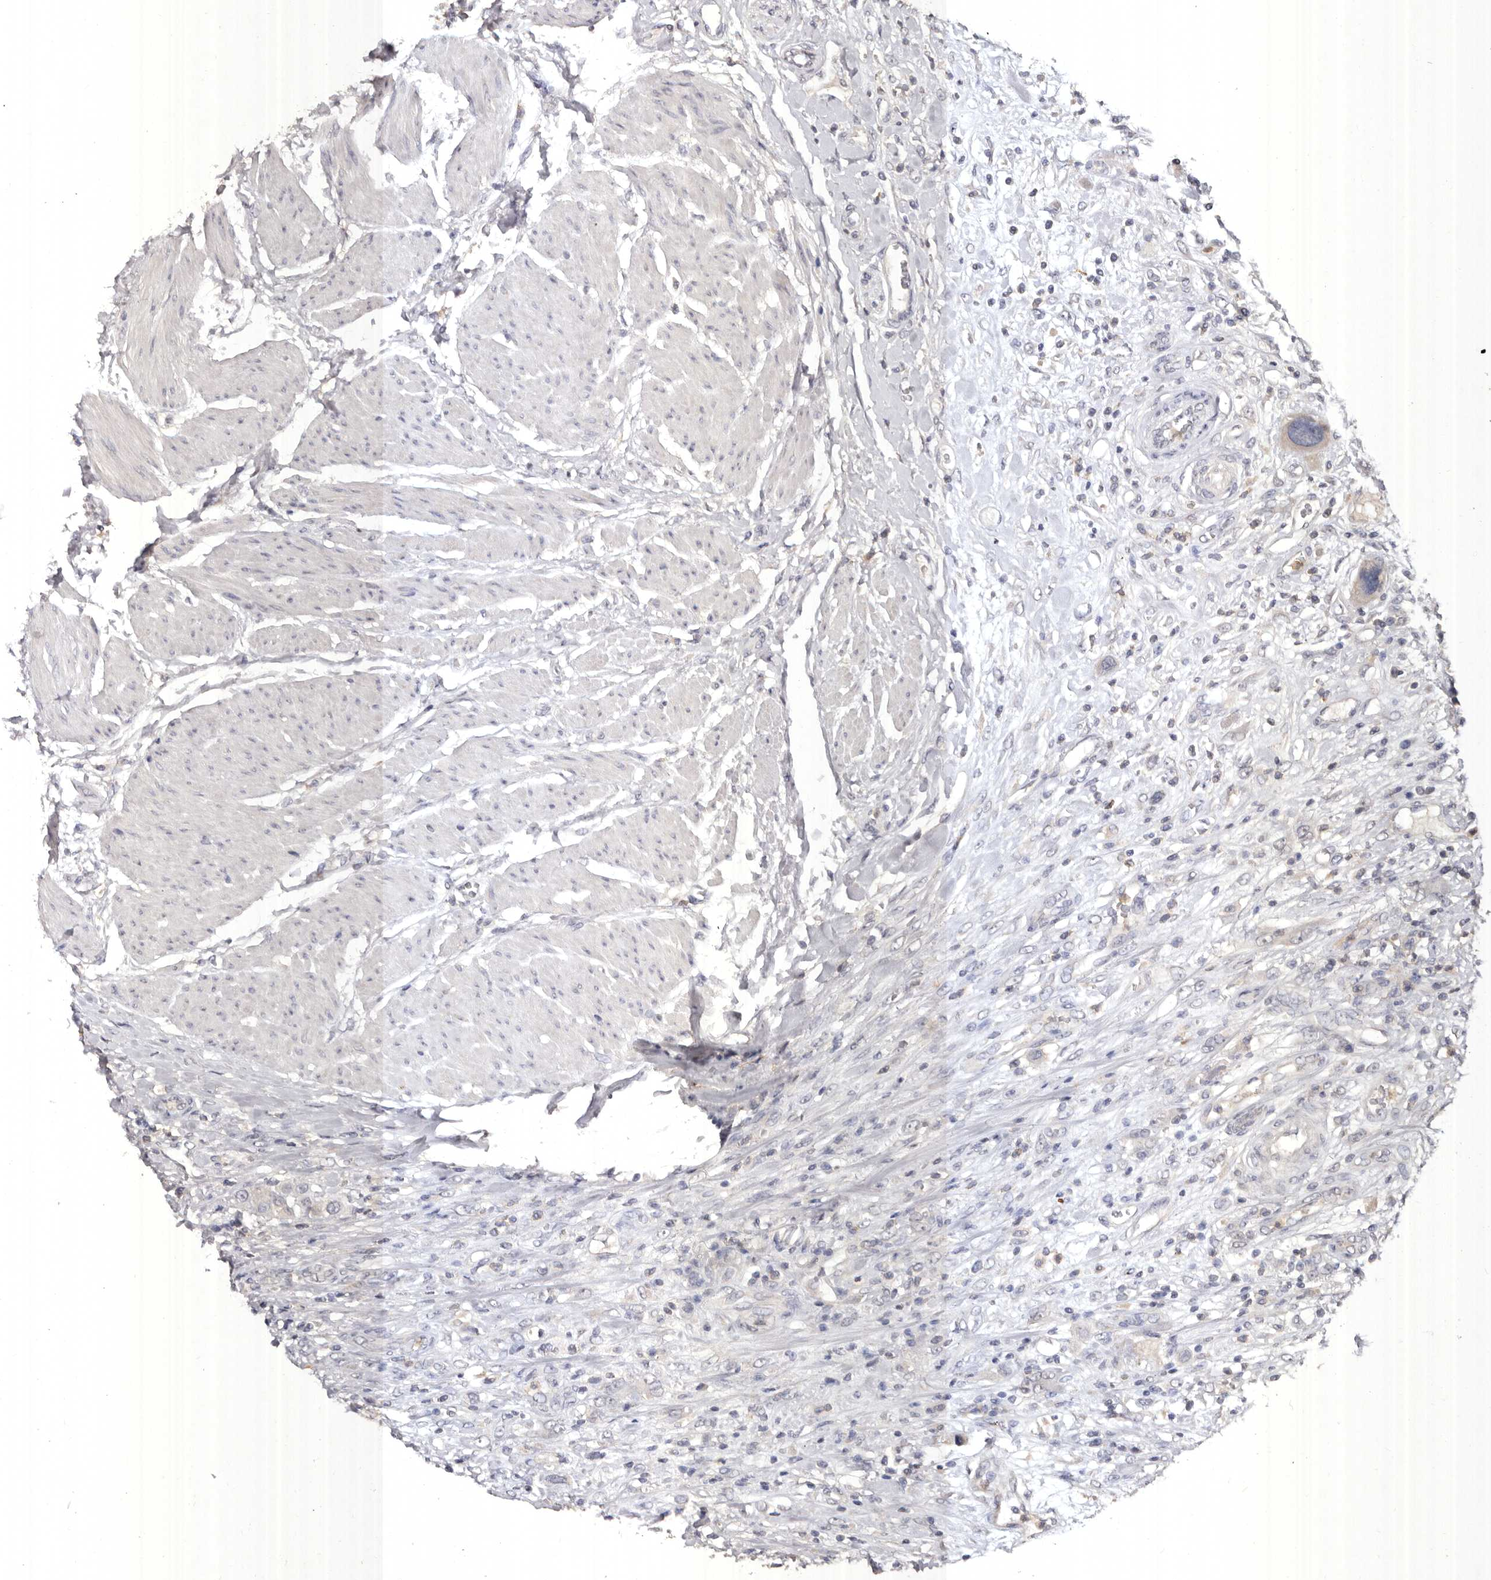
{"staining": {"intensity": "negative", "quantity": "none", "location": "none"}, "tissue": "urothelial cancer", "cell_type": "Tumor cells", "image_type": "cancer", "snomed": [{"axis": "morphology", "description": "Urothelial carcinoma, High grade"}, {"axis": "topography", "description": "Urinary bladder"}], "caption": "An image of high-grade urothelial carcinoma stained for a protein demonstrates no brown staining in tumor cells.", "gene": "EDEM1", "patient": {"sex": "male", "age": 50}}